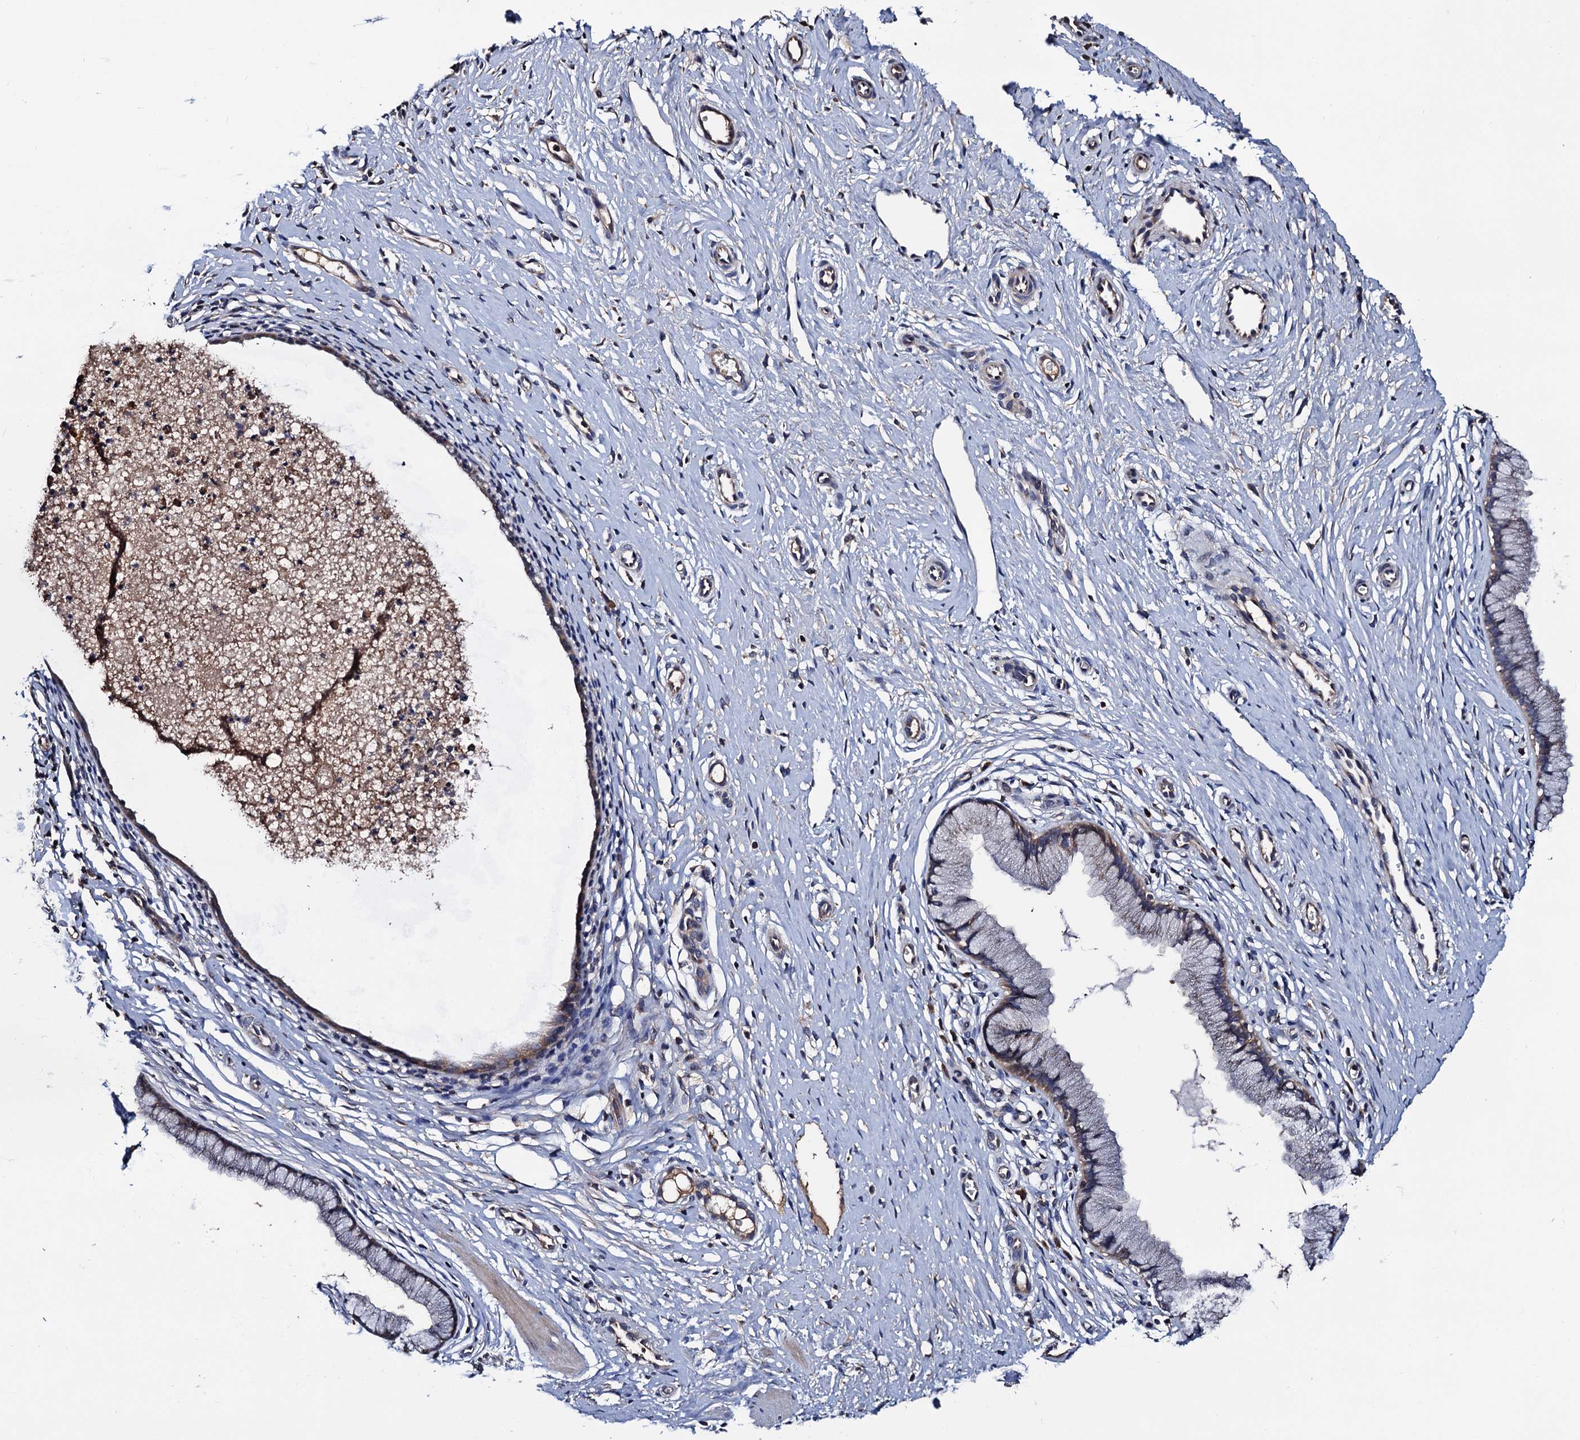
{"staining": {"intensity": "weak", "quantity": "<25%", "location": "cytoplasmic/membranous"}, "tissue": "cervix", "cell_type": "Glandular cells", "image_type": "normal", "snomed": [{"axis": "morphology", "description": "Normal tissue, NOS"}, {"axis": "topography", "description": "Cervix"}], "caption": "Histopathology image shows no significant protein staining in glandular cells of benign cervix.", "gene": "RGS11", "patient": {"sex": "female", "age": 36}}